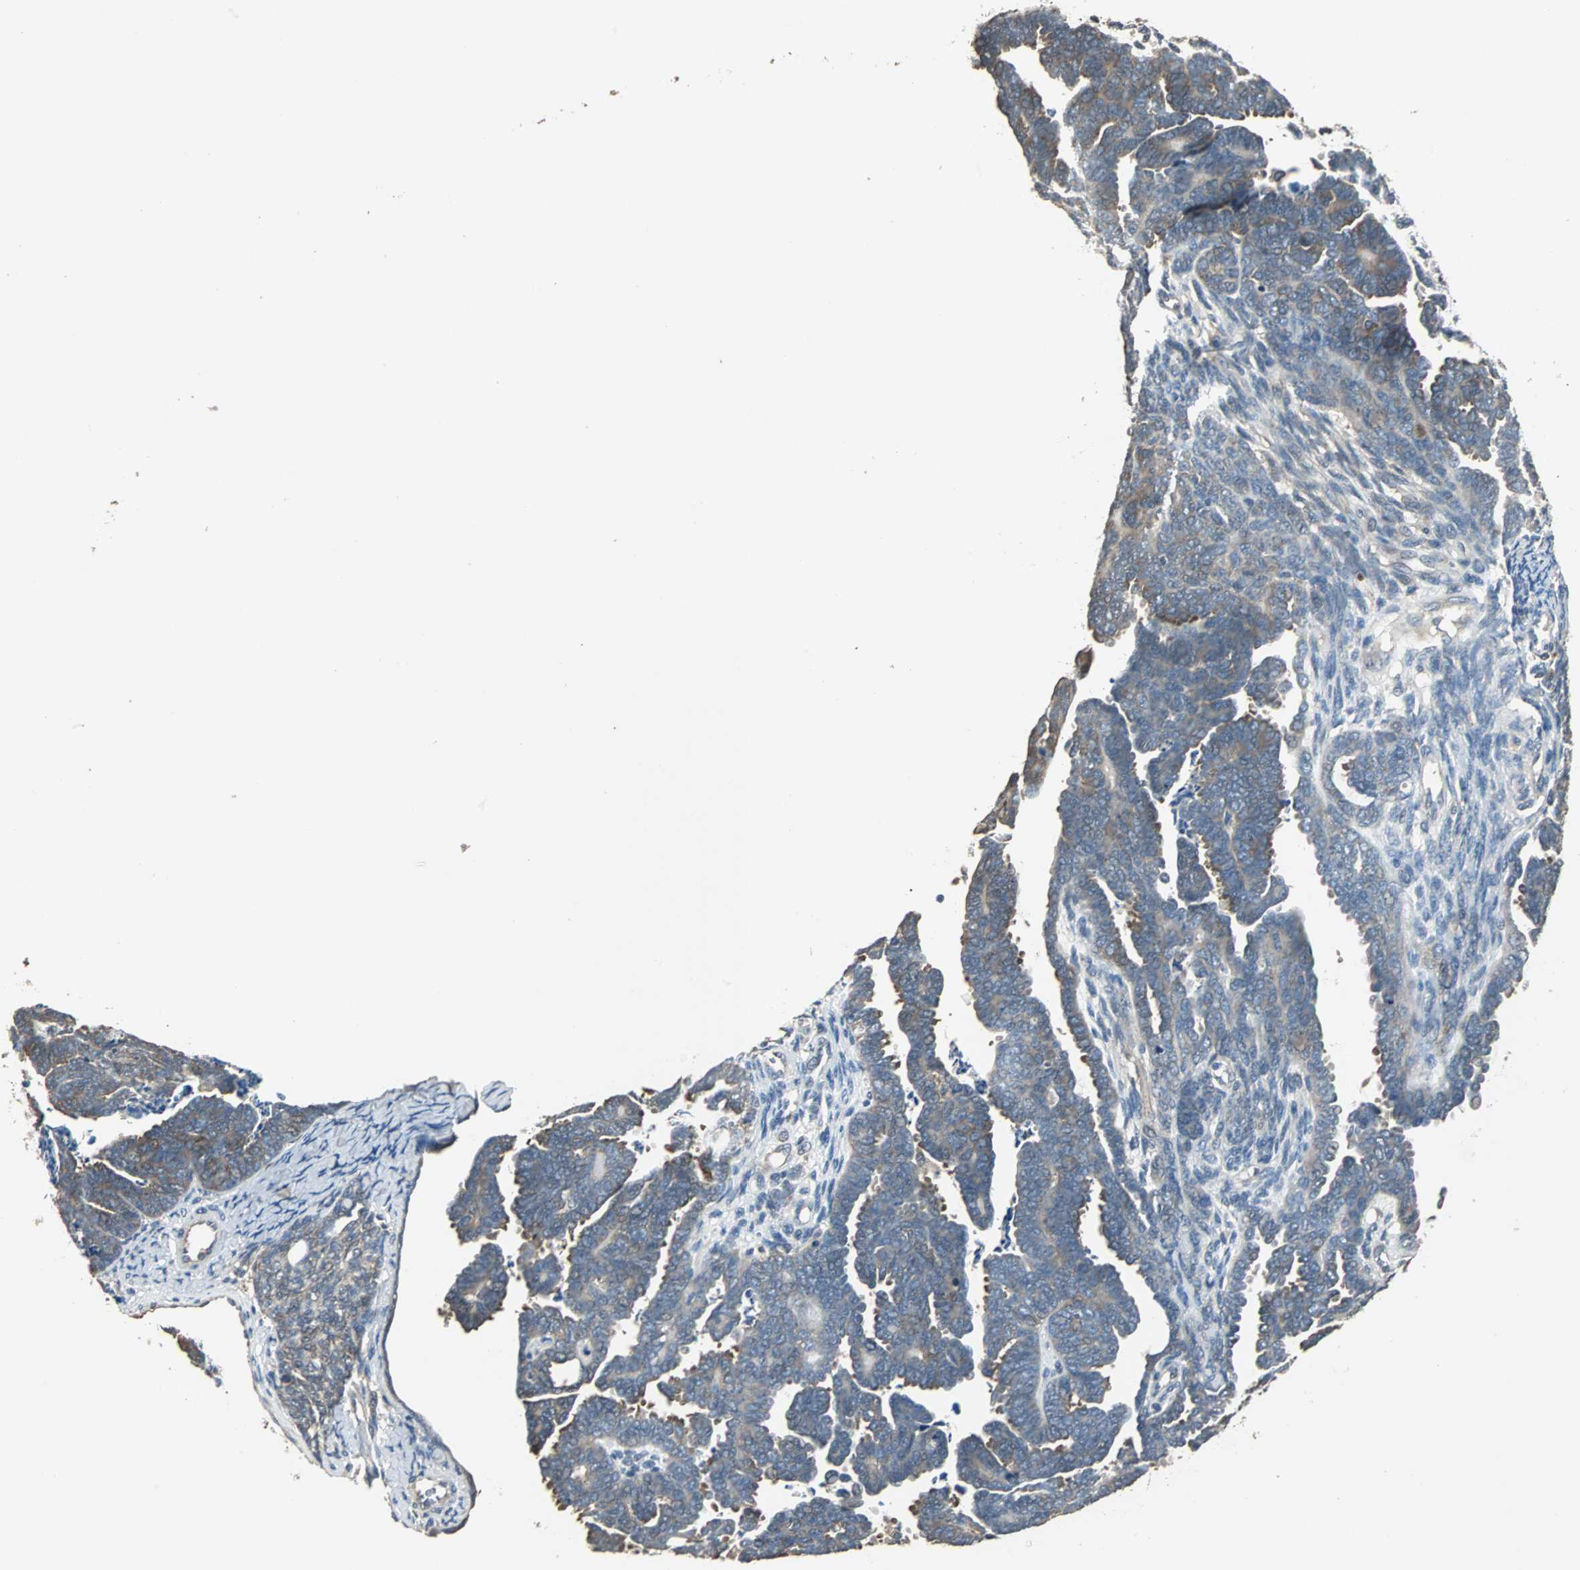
{"staining": {"intensity": "moderate", "quantity": "<25%", "location": "cytoplasmic/membranous"}, "tissue": "endometrial cancer", "cell_type": "Tumor cells", "image_type": "cancer", "snomed": [{"axis": "morphology", "description": "Neoplasm, malignant, NOS"}, {"axis": "topography", "description": "Endometrium"}], "caption": "Immunohistochemistry of endometrial malignant neoplasm demonstrates low levels of moderate cytoplasmic/membranous positivity in approximately <25% of tumor cells.", "gene": "ABHD2", "patient": {"sex": "female", "age": 74}}